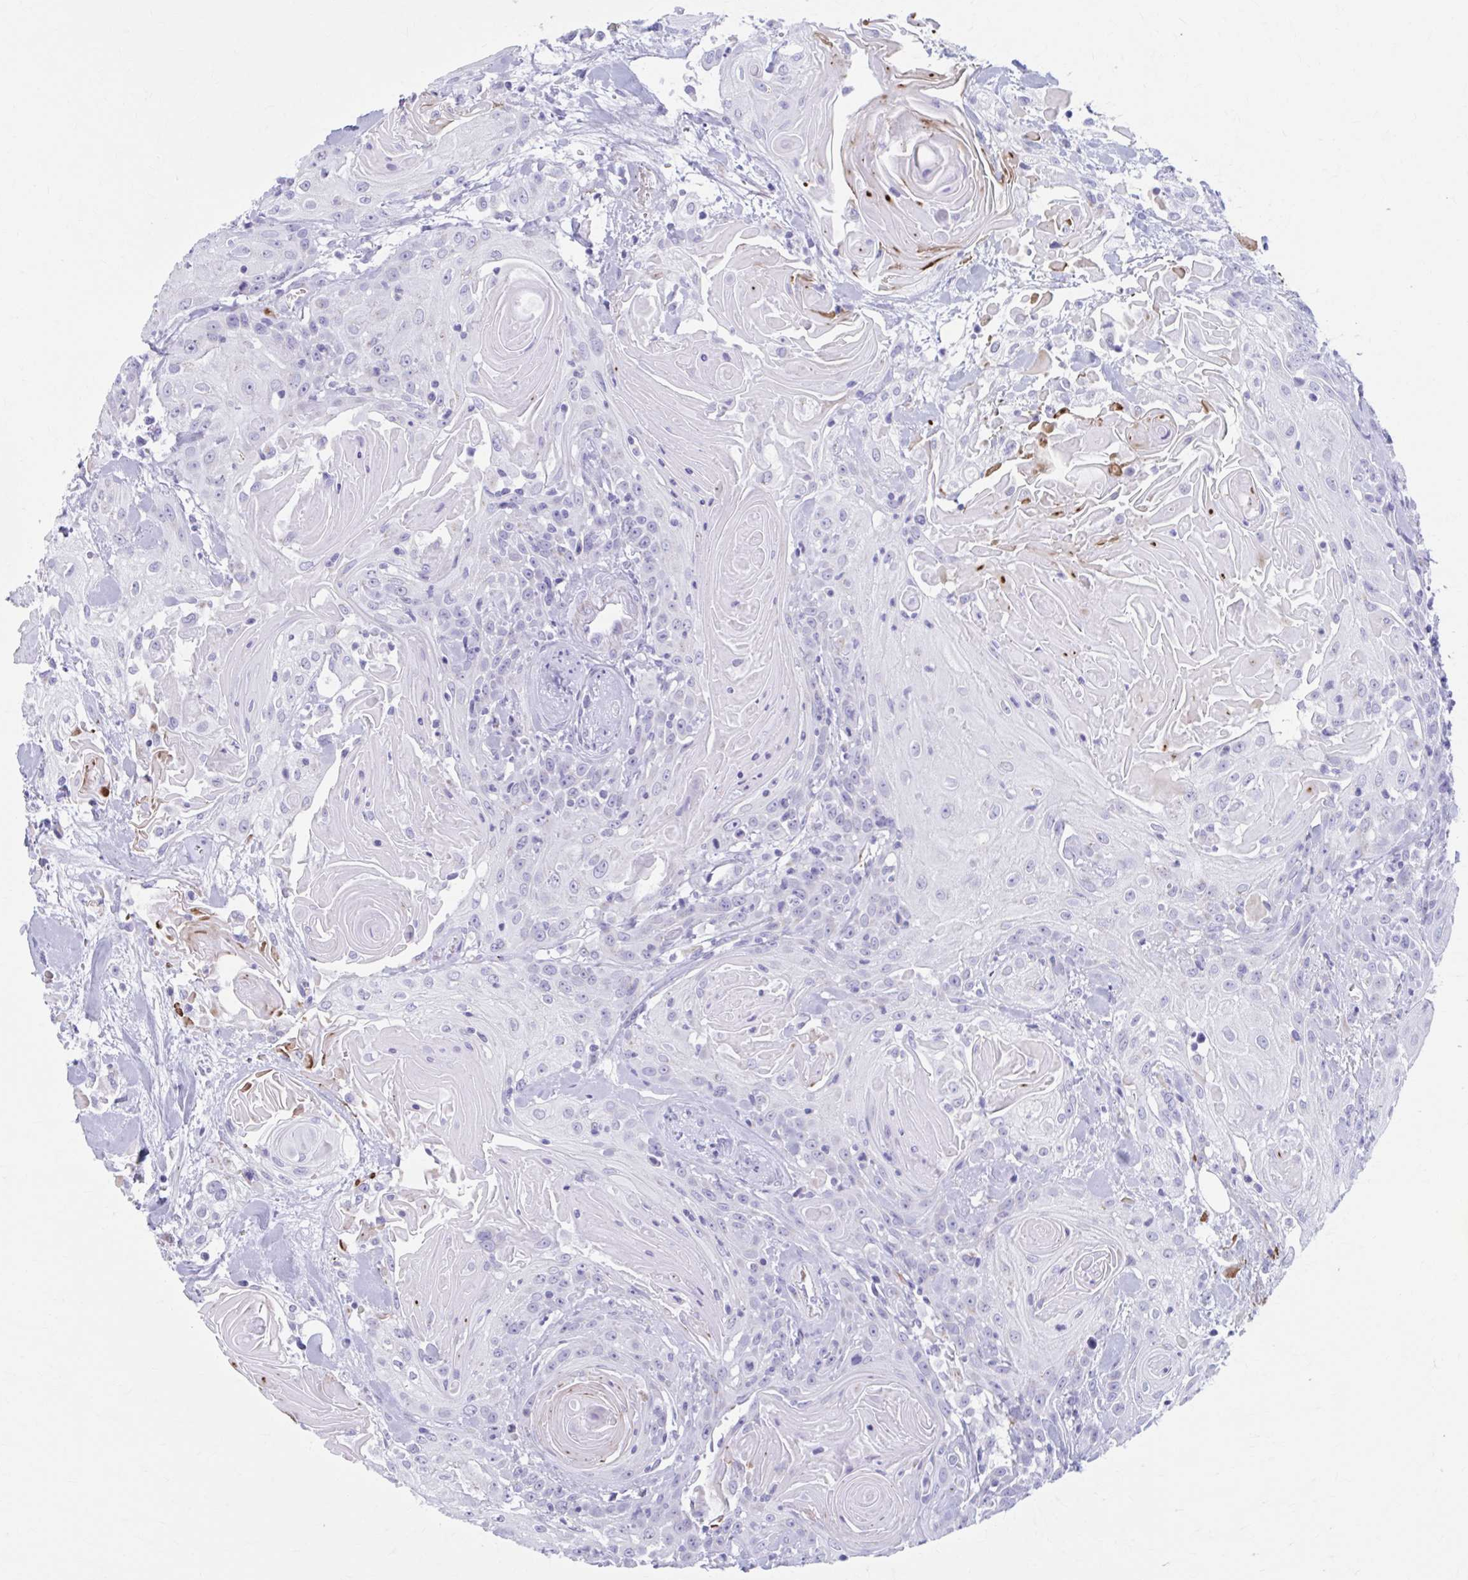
{"staining": {"intensity": "negative", "quantity": "none", "location": "none"}, "tissue": "head and neck cancer", "cell_type": "Tumor cells", "image_type": "cancer", "snomed": [{"axis": "morphology", "description": "Squamous cell carcinoma, NOS"}, {"axis": "topography", "description": "Head-Neck"}], "caption": "High power microscopy micrograph of an immunohistochemistry (IHC) photomicrograph of head and neck cancer (squamous cell carcinoma), revealing no significant staining in tumor cells.", "gene": "KCNE2", "patient": {"sex": "female", "age": 84}}